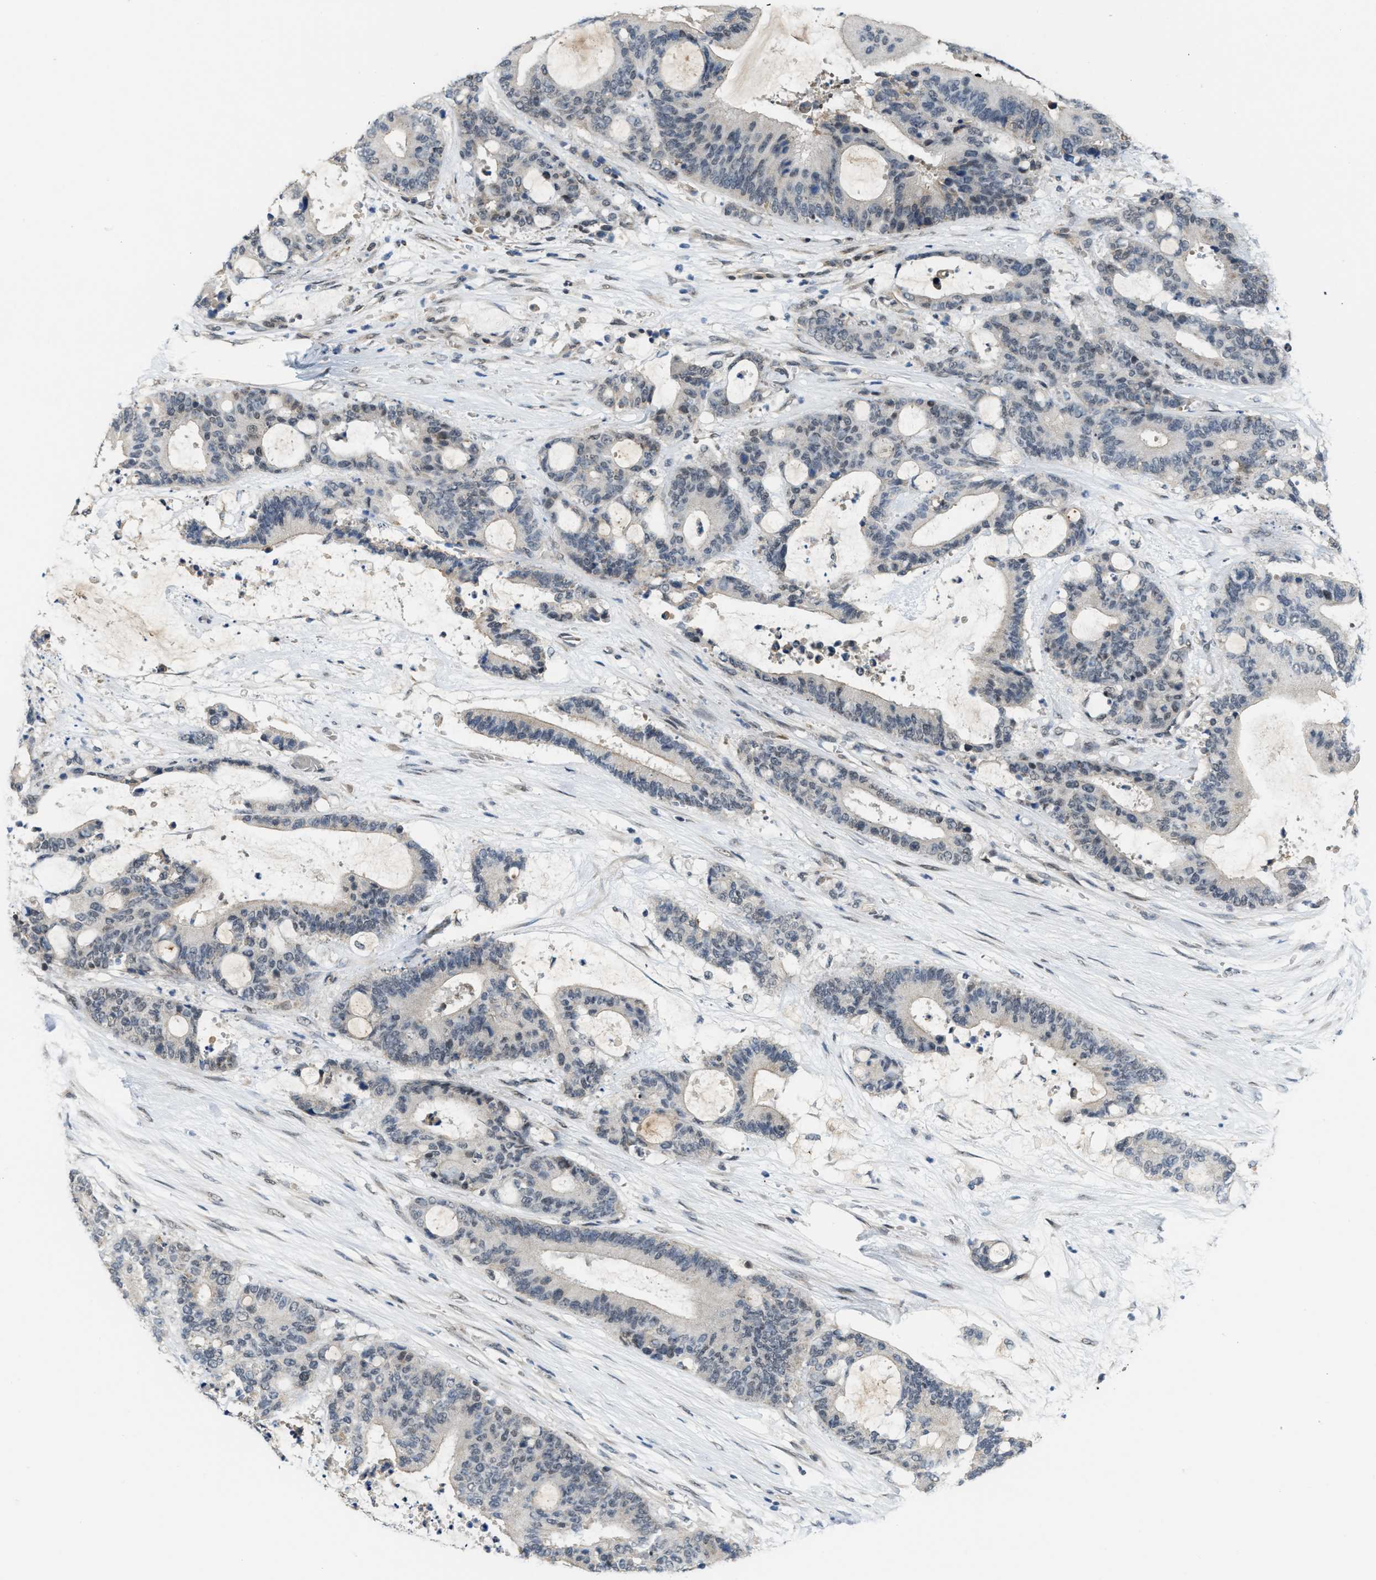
{"staining": {"intensity": "negative", "quantity": "none", "location": "none"}, "tissue": "liver cancer", "cell_type": "Tumor cells", "image_type": "cancer", "snomed": [{"axis": "morphology", "description": "Normal tissue, NOS"}, {"axis": "morphology", "description": "Cholangiocarcinoma"}, {"axis": "topography", "description": "Liver"}, {"axis": "topography", "description": "Peripheral nerve tissue"}], "caption": "Tumor cells show no significant protein positivity in liver cancer (cholangiocarcinoma).", "gene": "KIF24", "patient": {"sex": "female", "age": 73}}